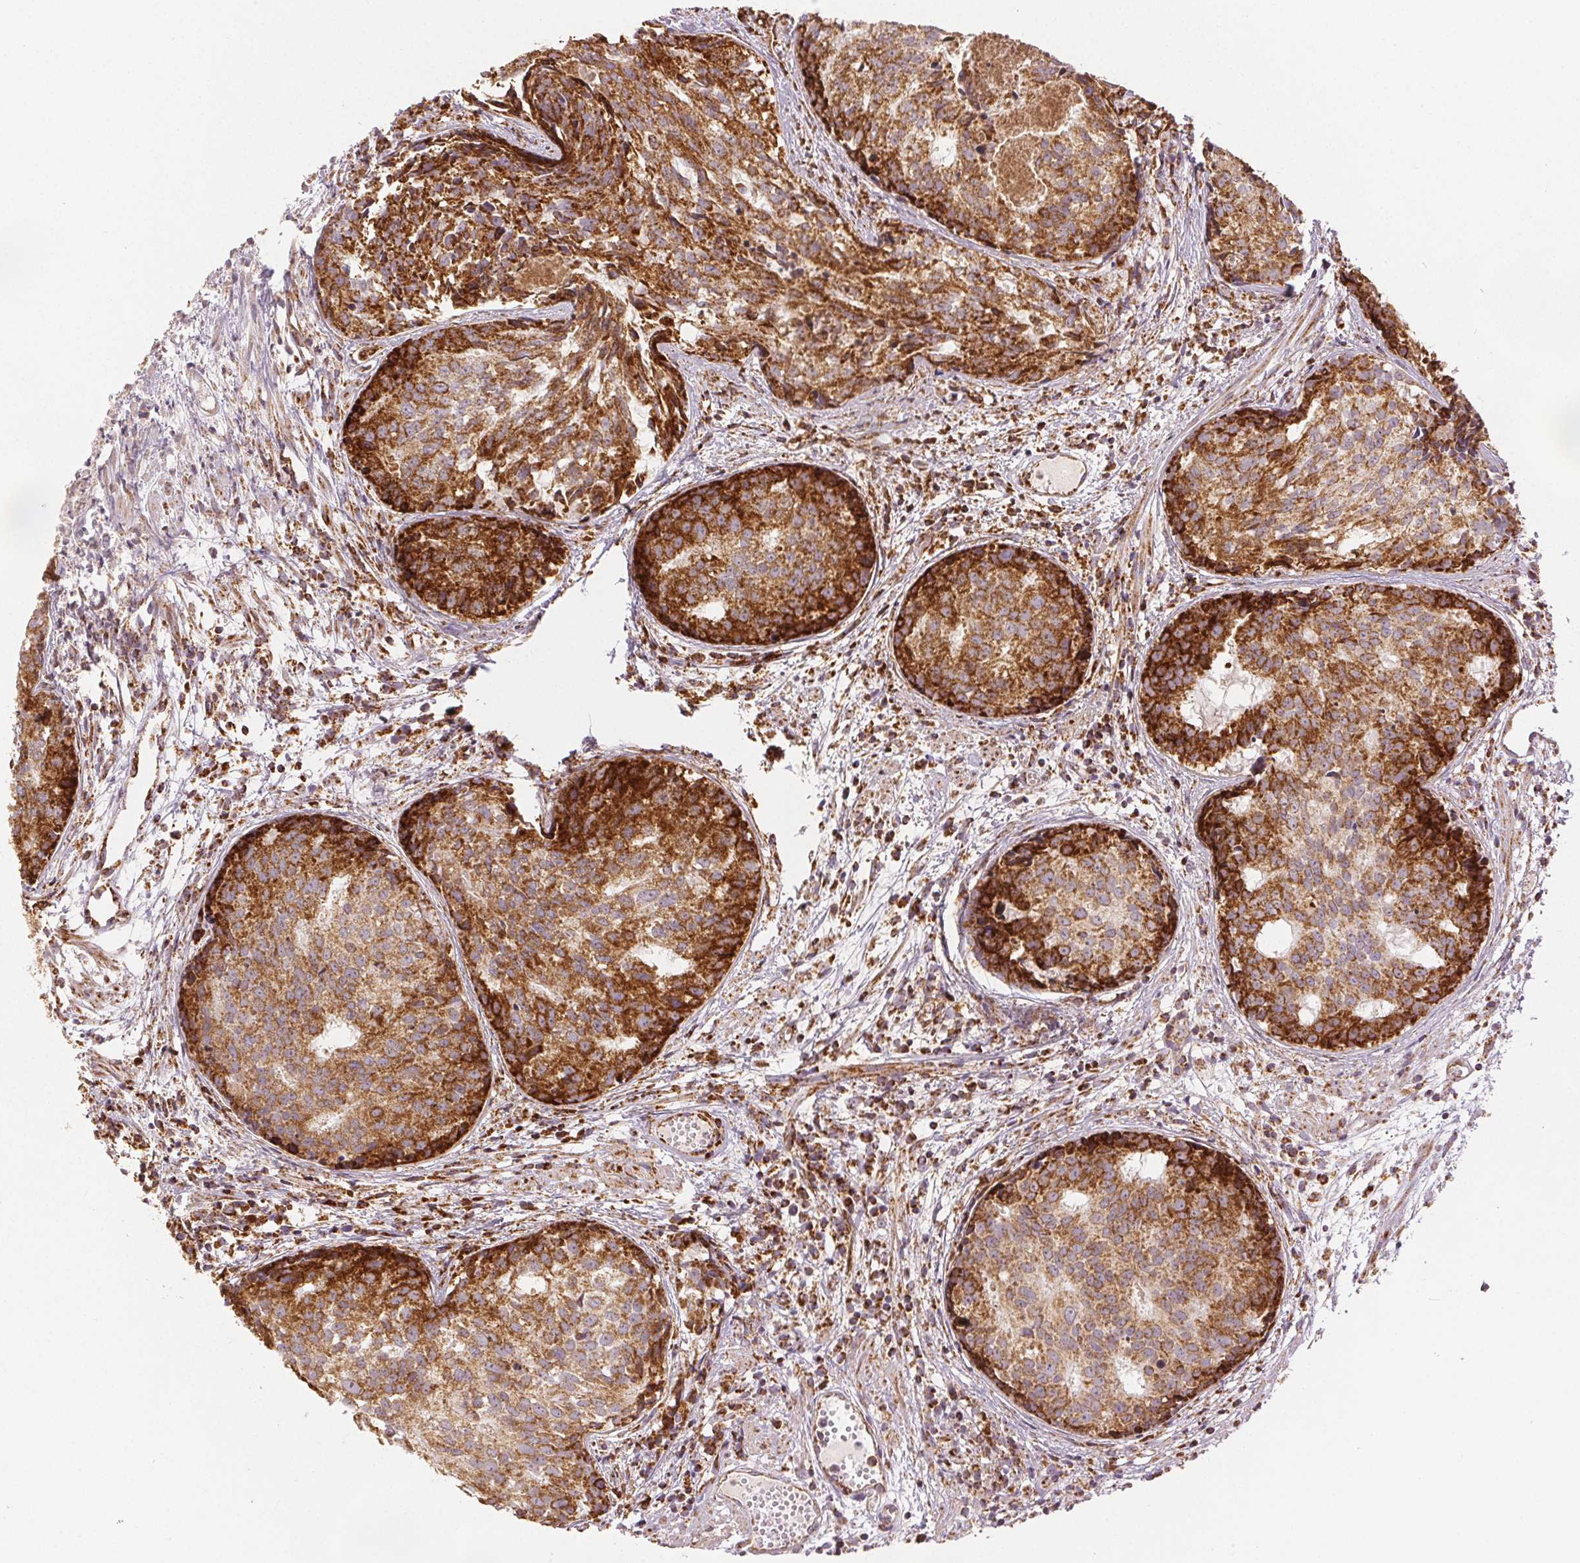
{"staining": {"intensity": "strong", "quantity": ">75%", "location": "cytoplasmic/membranous"}, "tissue": "prostate cancer", "cell_type": "Tumor cells", "image_type": "cancer", "snomed": [{"axis": "morphology", "description": "Adenocarcinoma, High grade"}, {"axis": "topography", "description": "Prostate"}], "caption": "There is high levels of strong cytoplasmic/membranous expression in tumor cells of prostate cancer (adenocarcinoma (high-grade)), as demonstrated by immunohistochemical staining (brown color).", "gene": "SDHB", "patient": {"sex": "male", "age": 58}}